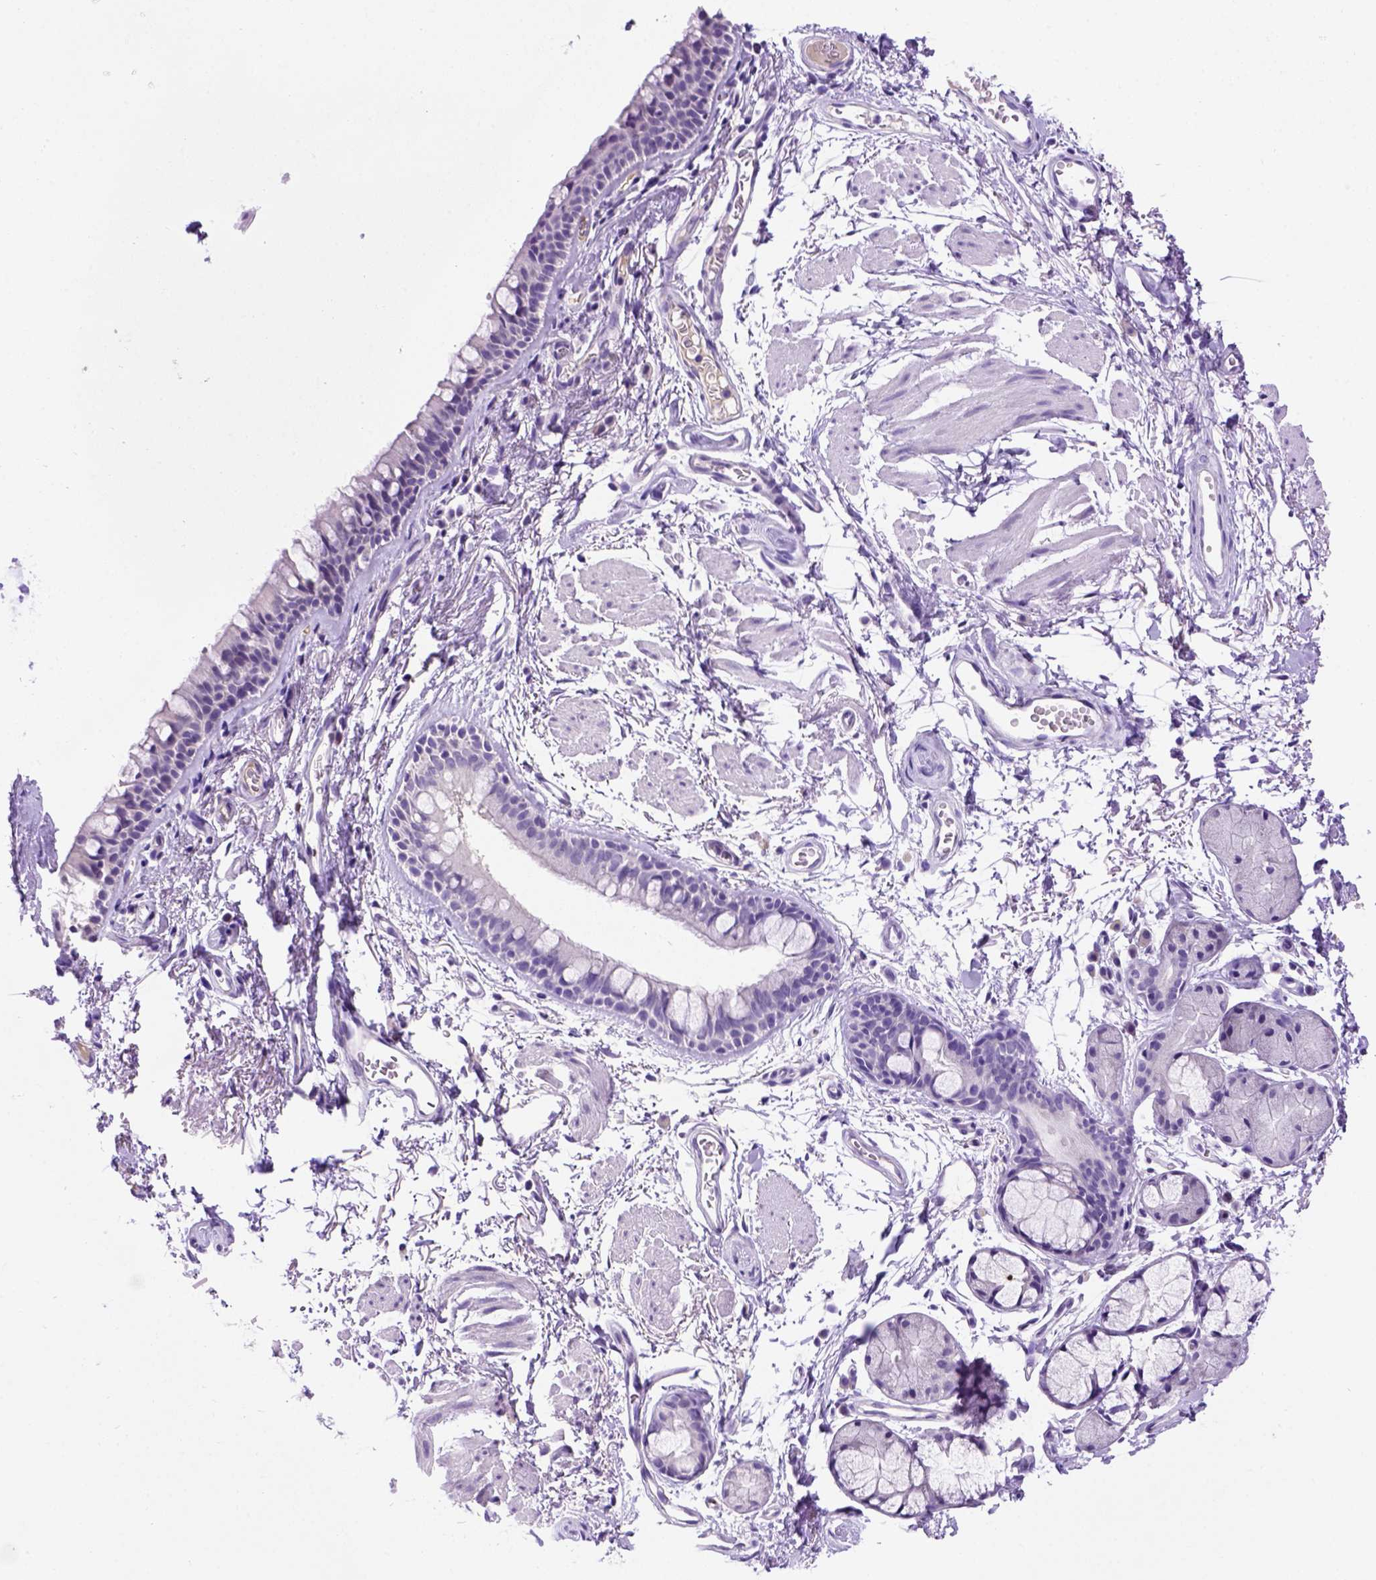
{"staining": {"intensity": "weak", "quantity": "<25%", "location": "cytoplasmic/membranous"}, "tissue": "soft tissue", "cell_type": "Chondrocytes", "image_type": "normal", "snomed": [{"axis": "morphology", "description": "Normal tissue, NOS"}, {"axis": "topography", "description": "Cartilage tissue"}, {"axis": "topography", "description": "Bronchus"}], "caption": "Immunohistochemistry (IHC) of normal soft tissue demonstrates no expression in chondrocytes. (DAB IHC visualized using brightfield microscopy, high magnification).", "gene": "FAM81B", "patient": {"sex": "female", "age": 79}}